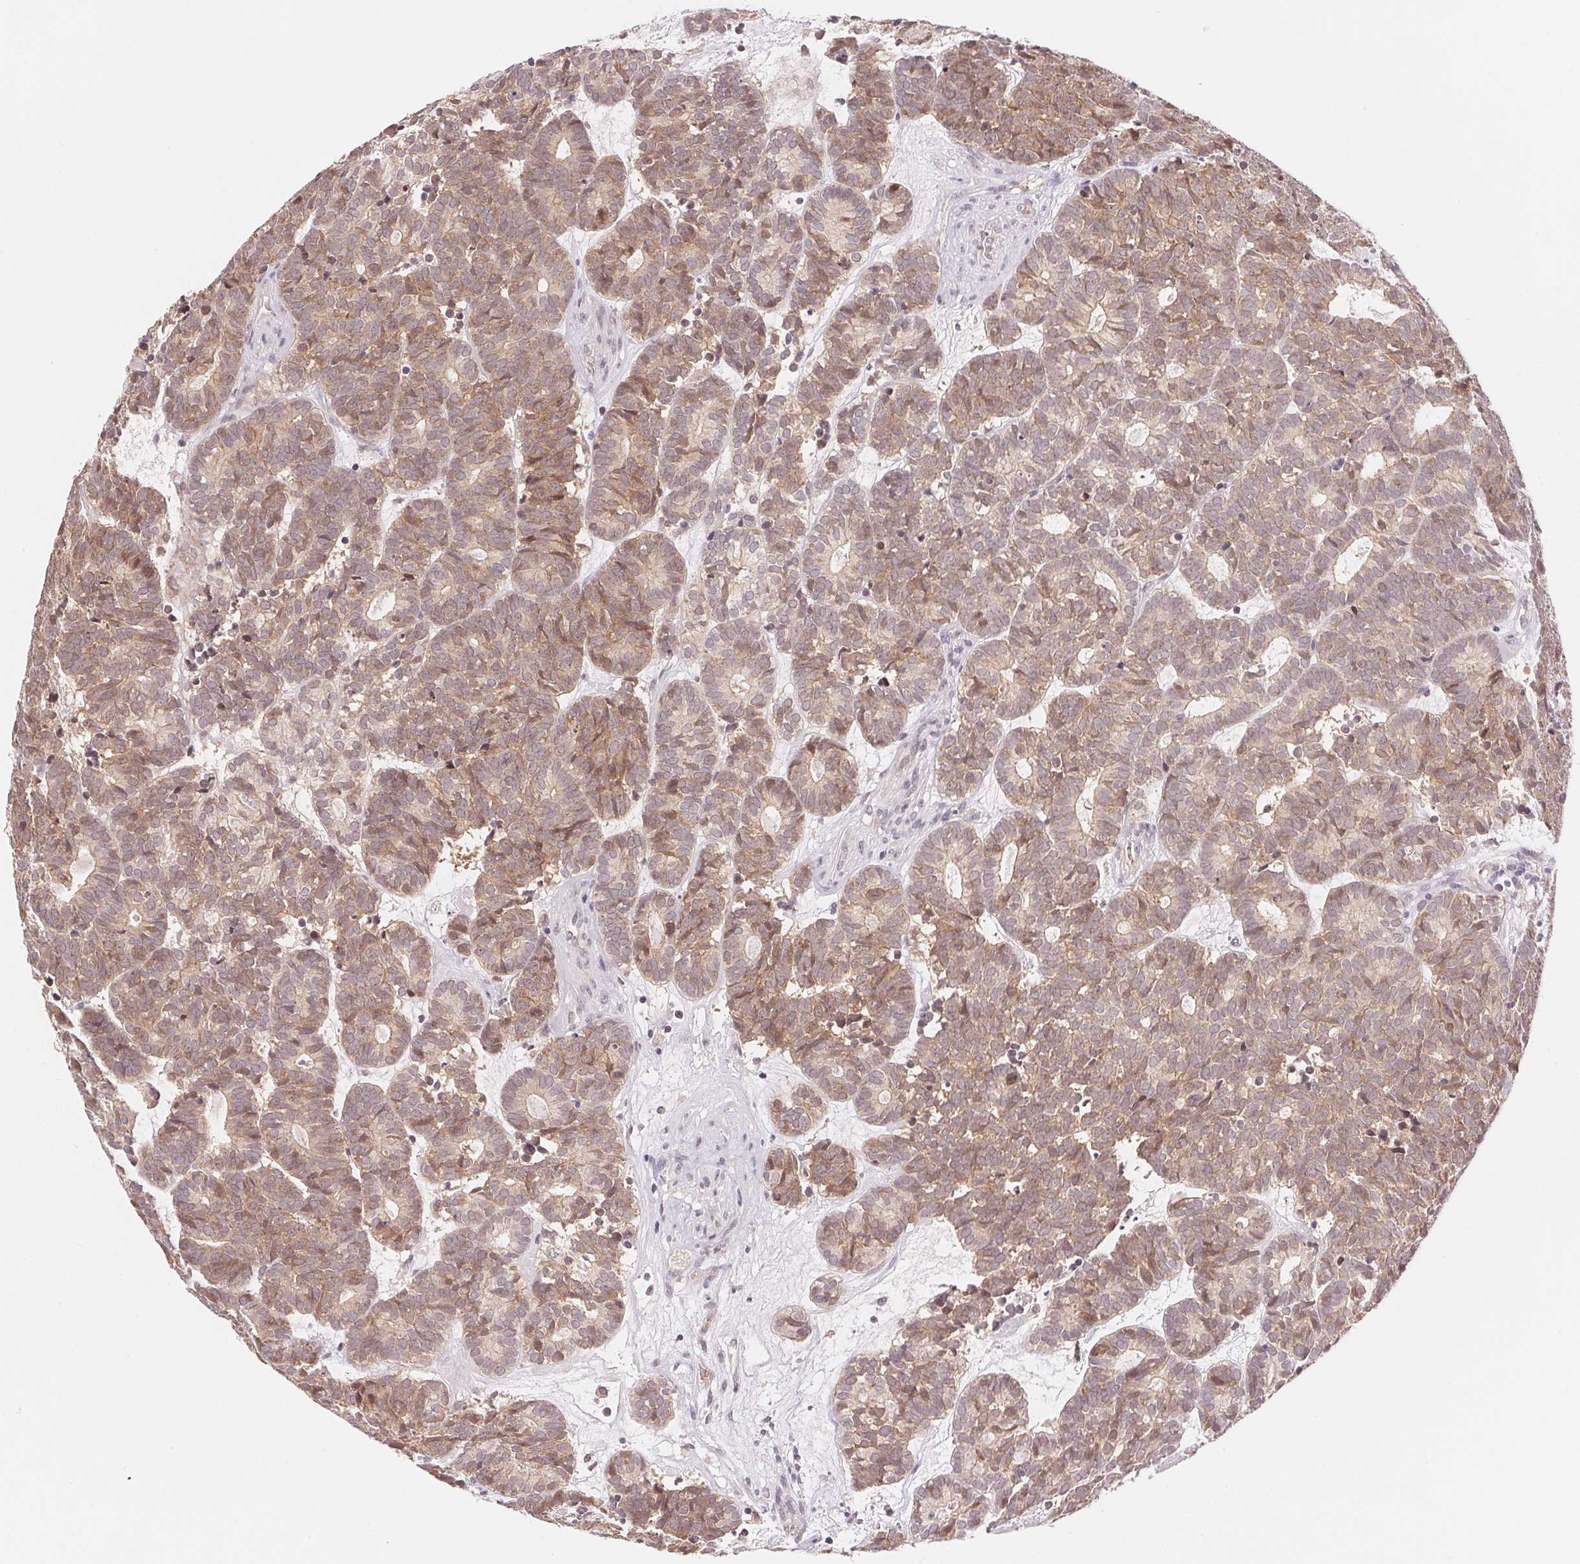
{"staining": {"intensity": "moderate", "quantity": ">75%", "location": "cytoplasmic/membranous"}, "tissue": "head and neck cancer", "cell_type": "Tumor cells", "image_type": "cancer", "snomed": [{"axis": "morphology", "description": "Adenocarcinoma, NOS"}, {"axis": "topography", "description": "Head-Neck"}], "caption": "Immunohistochemistry (IHC) (DAB) staining of head and neck cancer reveals moderate cytoplasmic/membranous protein positivity in approximately >75% of tumor cells.", "gene": "BNIP5", "patient": {"sex": "female", "age": 81}}